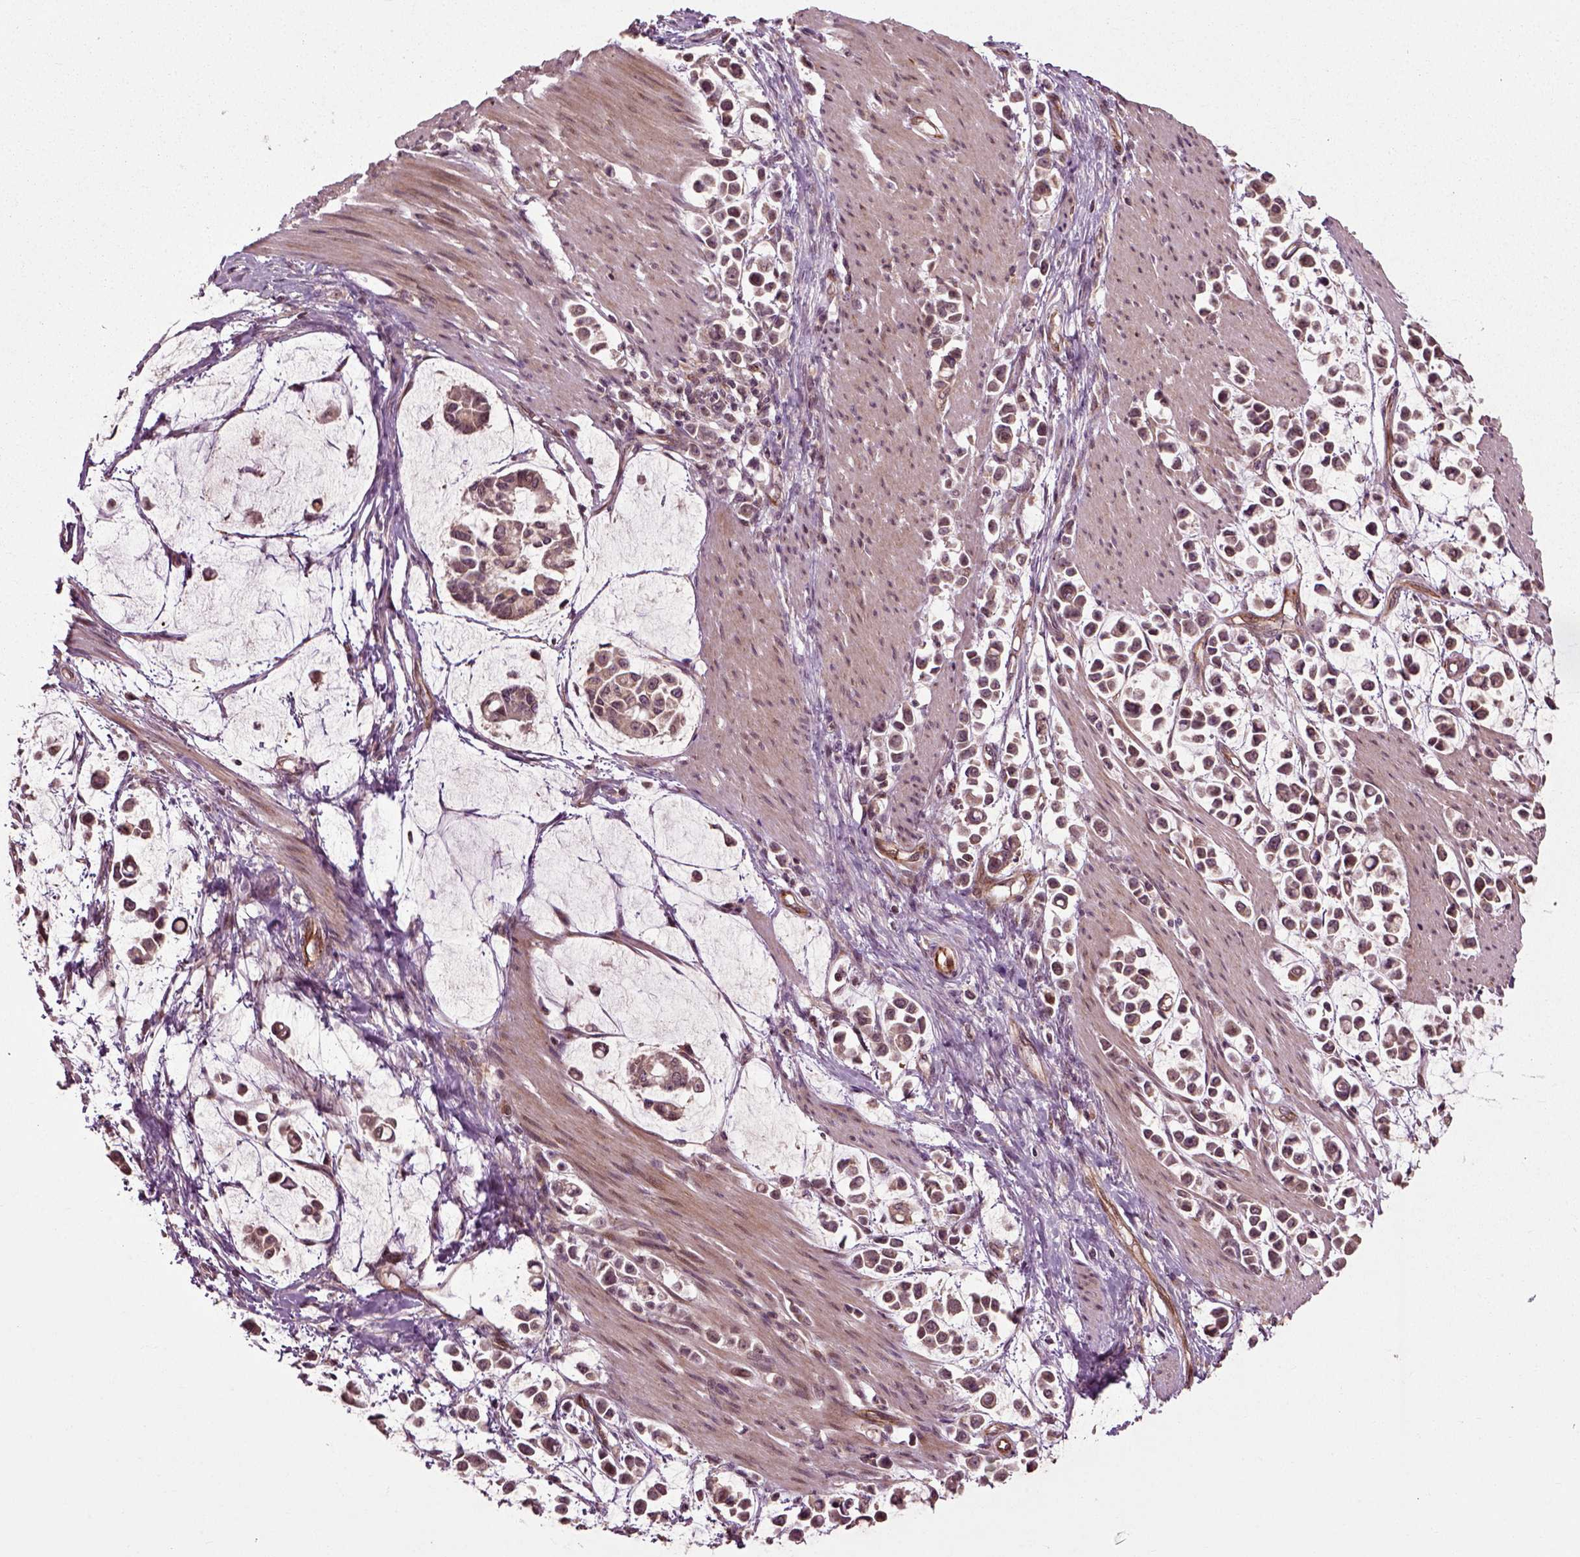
{"staining": {"intensity": "moderate", "quantity": "<25%", "location": "cytoplasmic/membranous"}, "tissue": "stomach cancer", "cell_type": "Tumor cells", "image_type": "cancer", "snomed": [{"axis": "morphology", "description": "Adenocarcinoma, NOS"}, {"axis": "topography", "description": "Stomach"}], "caption": "Tumor cells show low levels of moderate cytoplasmic/membranous staining in about <25% of cells in stomach cancer (adenocarcinoma).", "gene": "PLCD3", "patient": {"sex": "male", "age": 82}}